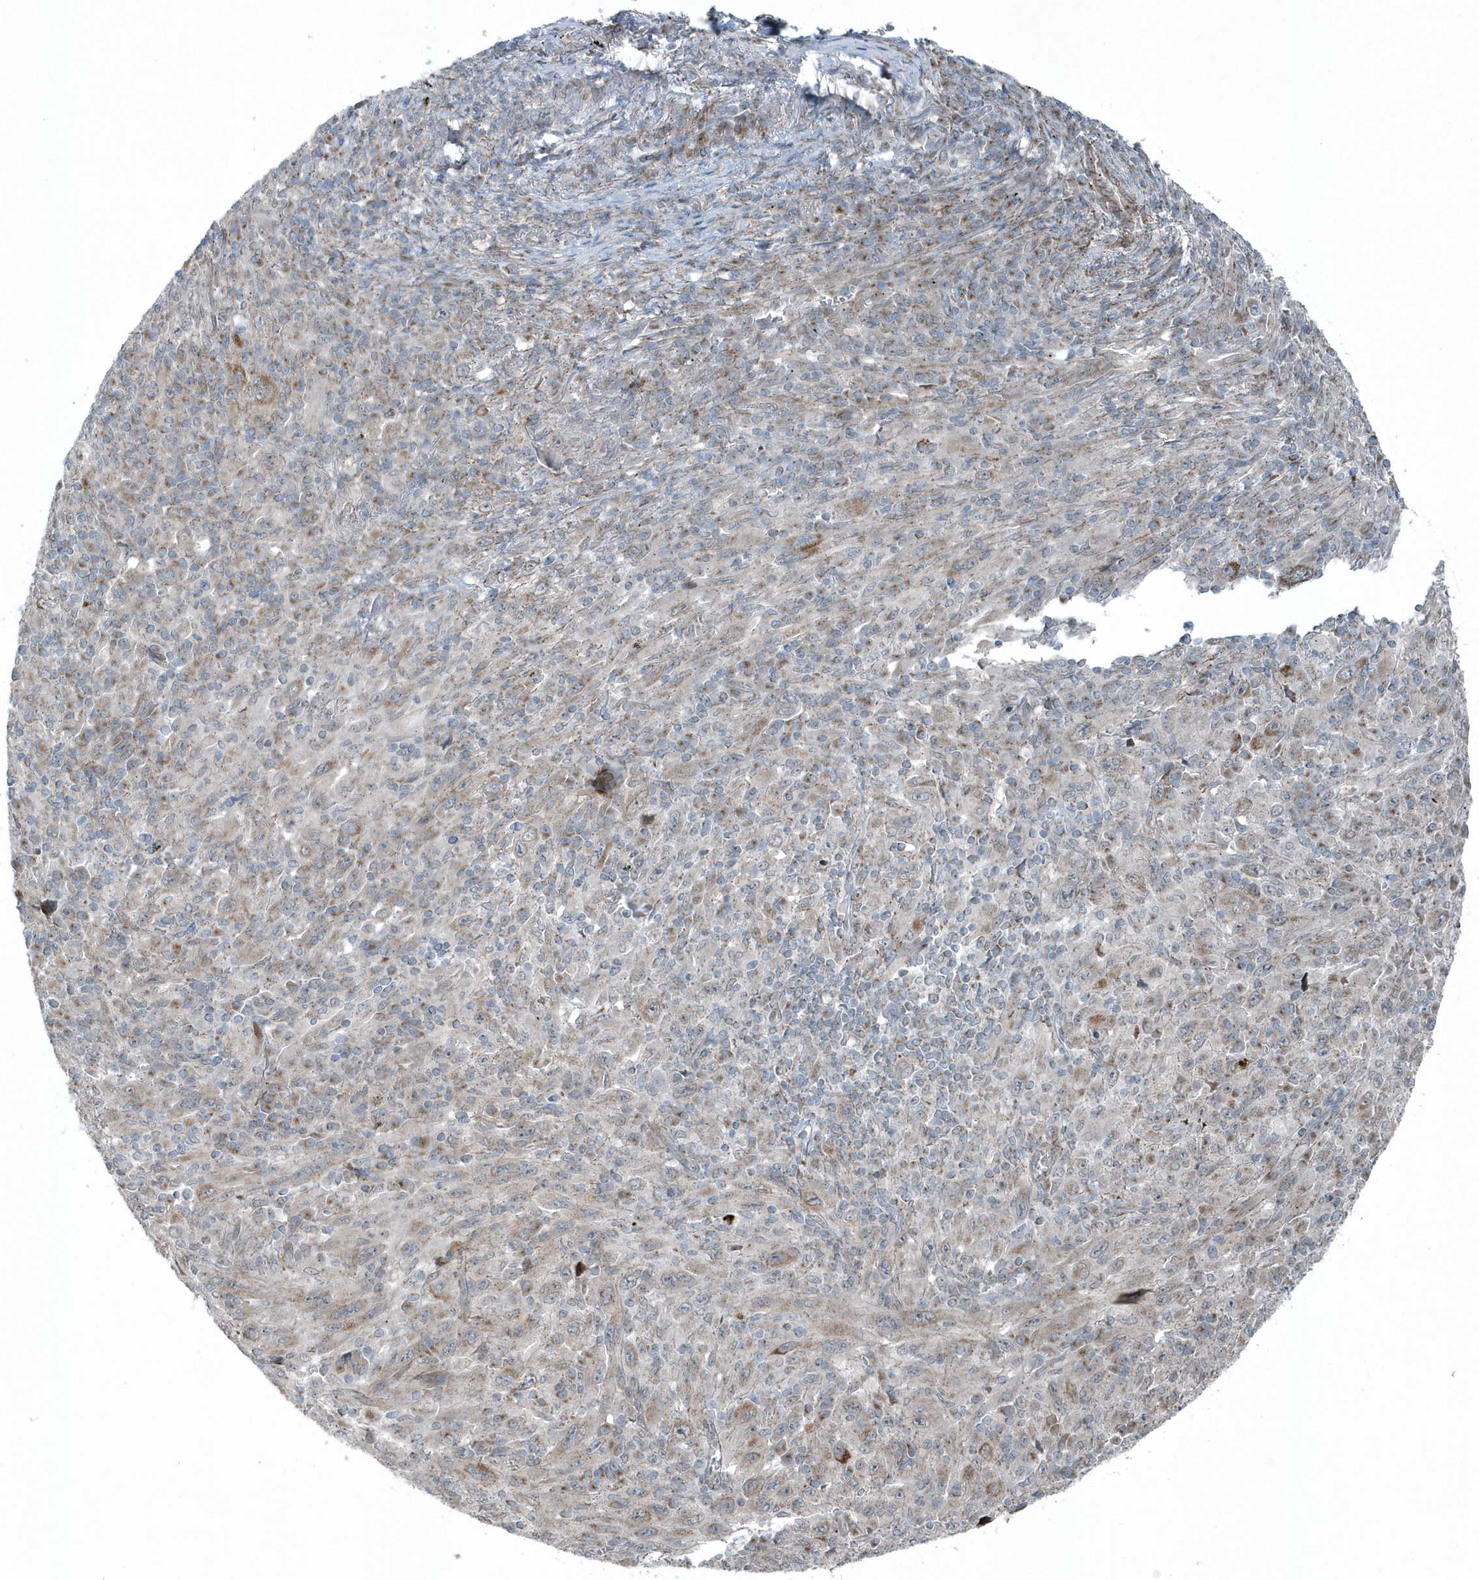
{"staining": {"intensity": "weak", "quantity": "<25%", "location": "cytoplasmic/membranous"}, "tissue": "melanoma", "cell_type": "Tumor cells", "image_type": "cancer", "snomed": [{"axis": "morphology", "description": "Malignant melanoma, Metastatic site"}, {"axis": "topography", "description": "Skin"}], "caption": "The micrograph demonstrates no significant expression in tumor cells of melanoma. Brightfield microscopy of immunohistochemistry (IHC) stained with DAB (brown) and hematoxylin (blue), captured at high magnification.", "gene": "GCC2", "patient": {"sex": "female", "age": 56}}